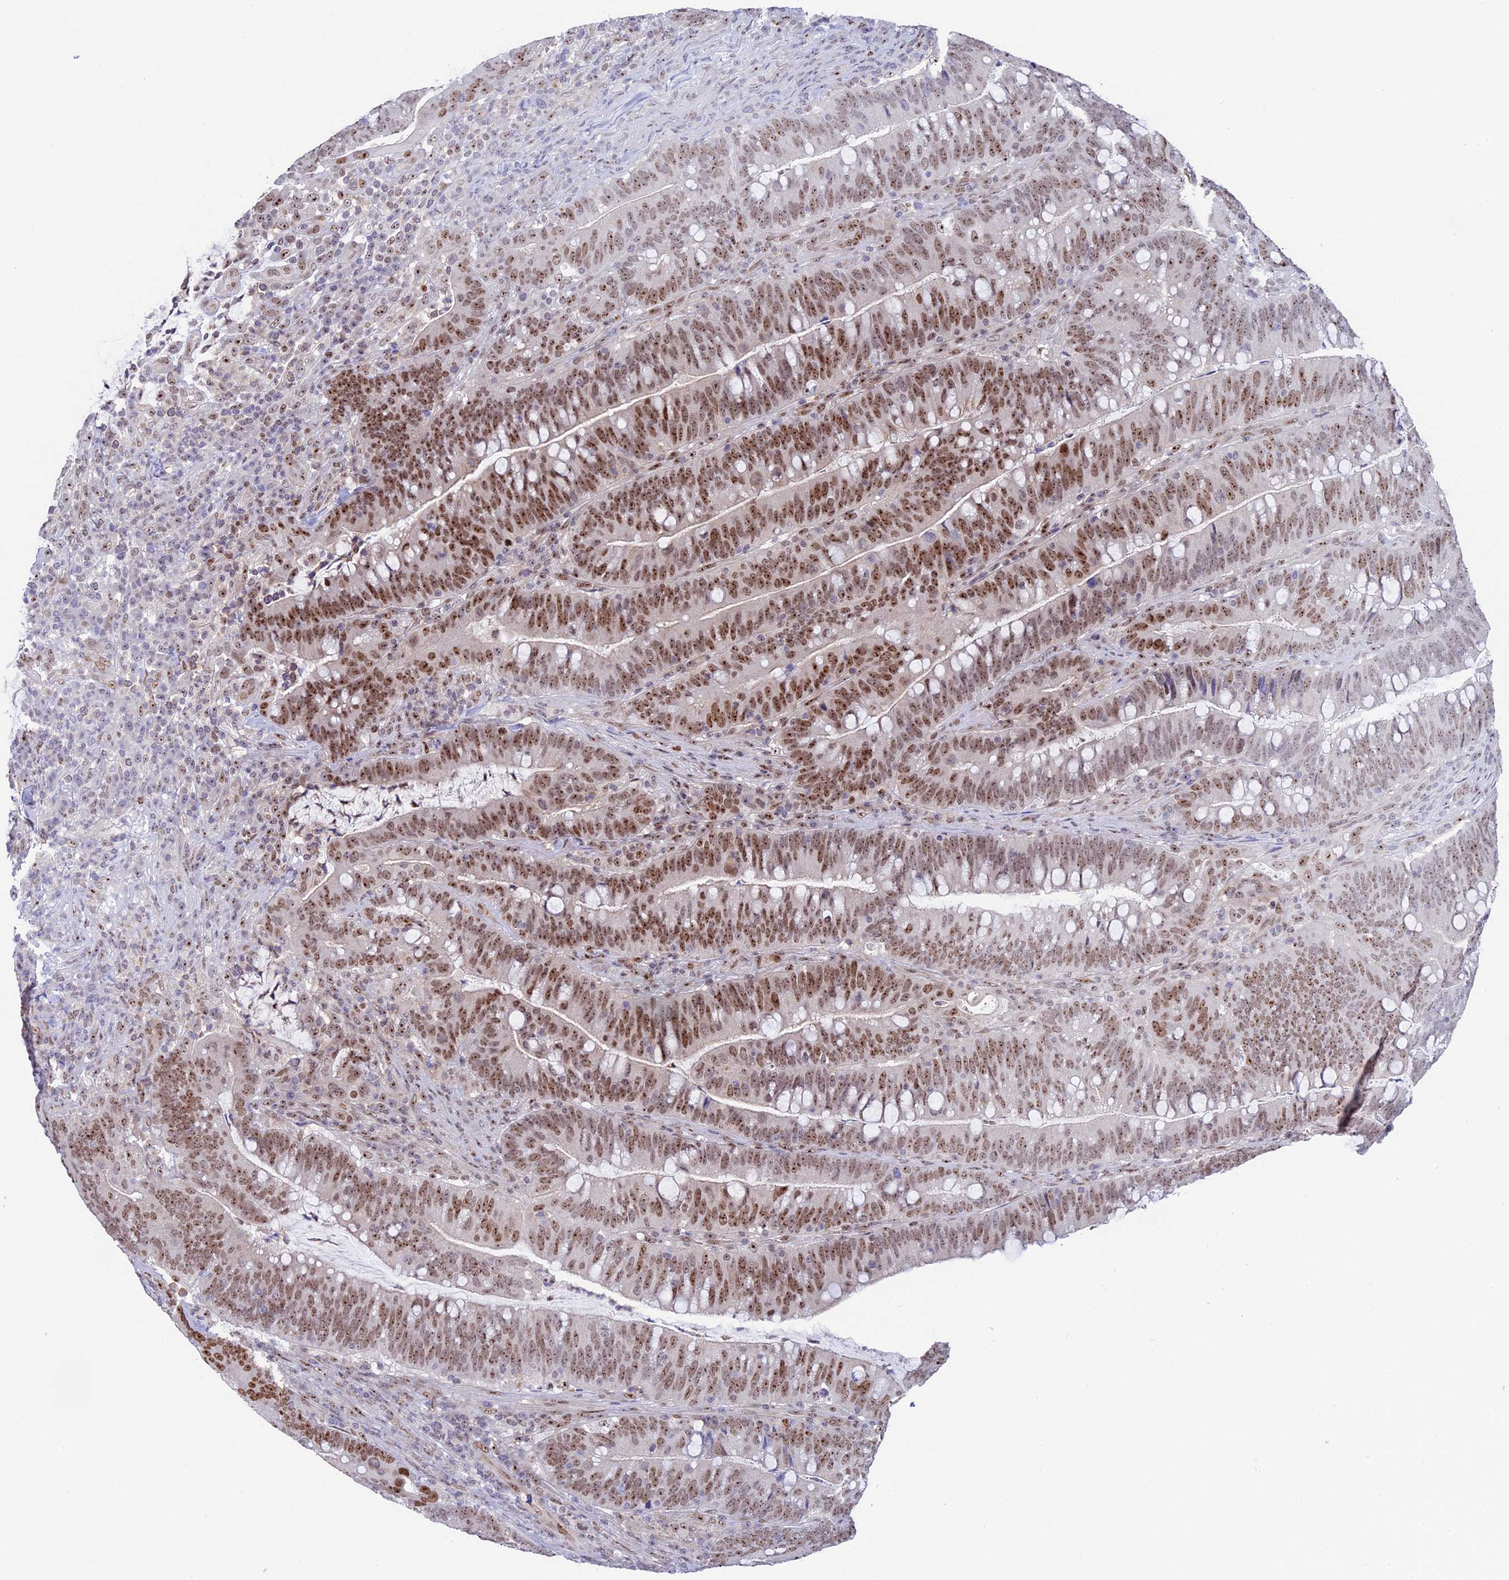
{"staining": {"intensity": "moderate", "quantity": ">75%", "location": "nuclear"}, "tissue": "colorectal cancer", "cell_type": "Tumor cells", "image_type": "cancer", "snomed": [{"axis": "morphology", "description": "Adenocarcinoma, NOS"}, {"axis": "topography", "description": "Colon"}], "caption": "High-magnification brightfield microscopy of adenocarcinoma (colorectal) stained with DAB (brown) and counterstained with hematoxylin (blue). tumor cells exhibit moderate nuclear positivity is identified in approximately>75% of cells.", "gene": "CCDC86", "patient": {"sex": "female", "age": 66}}